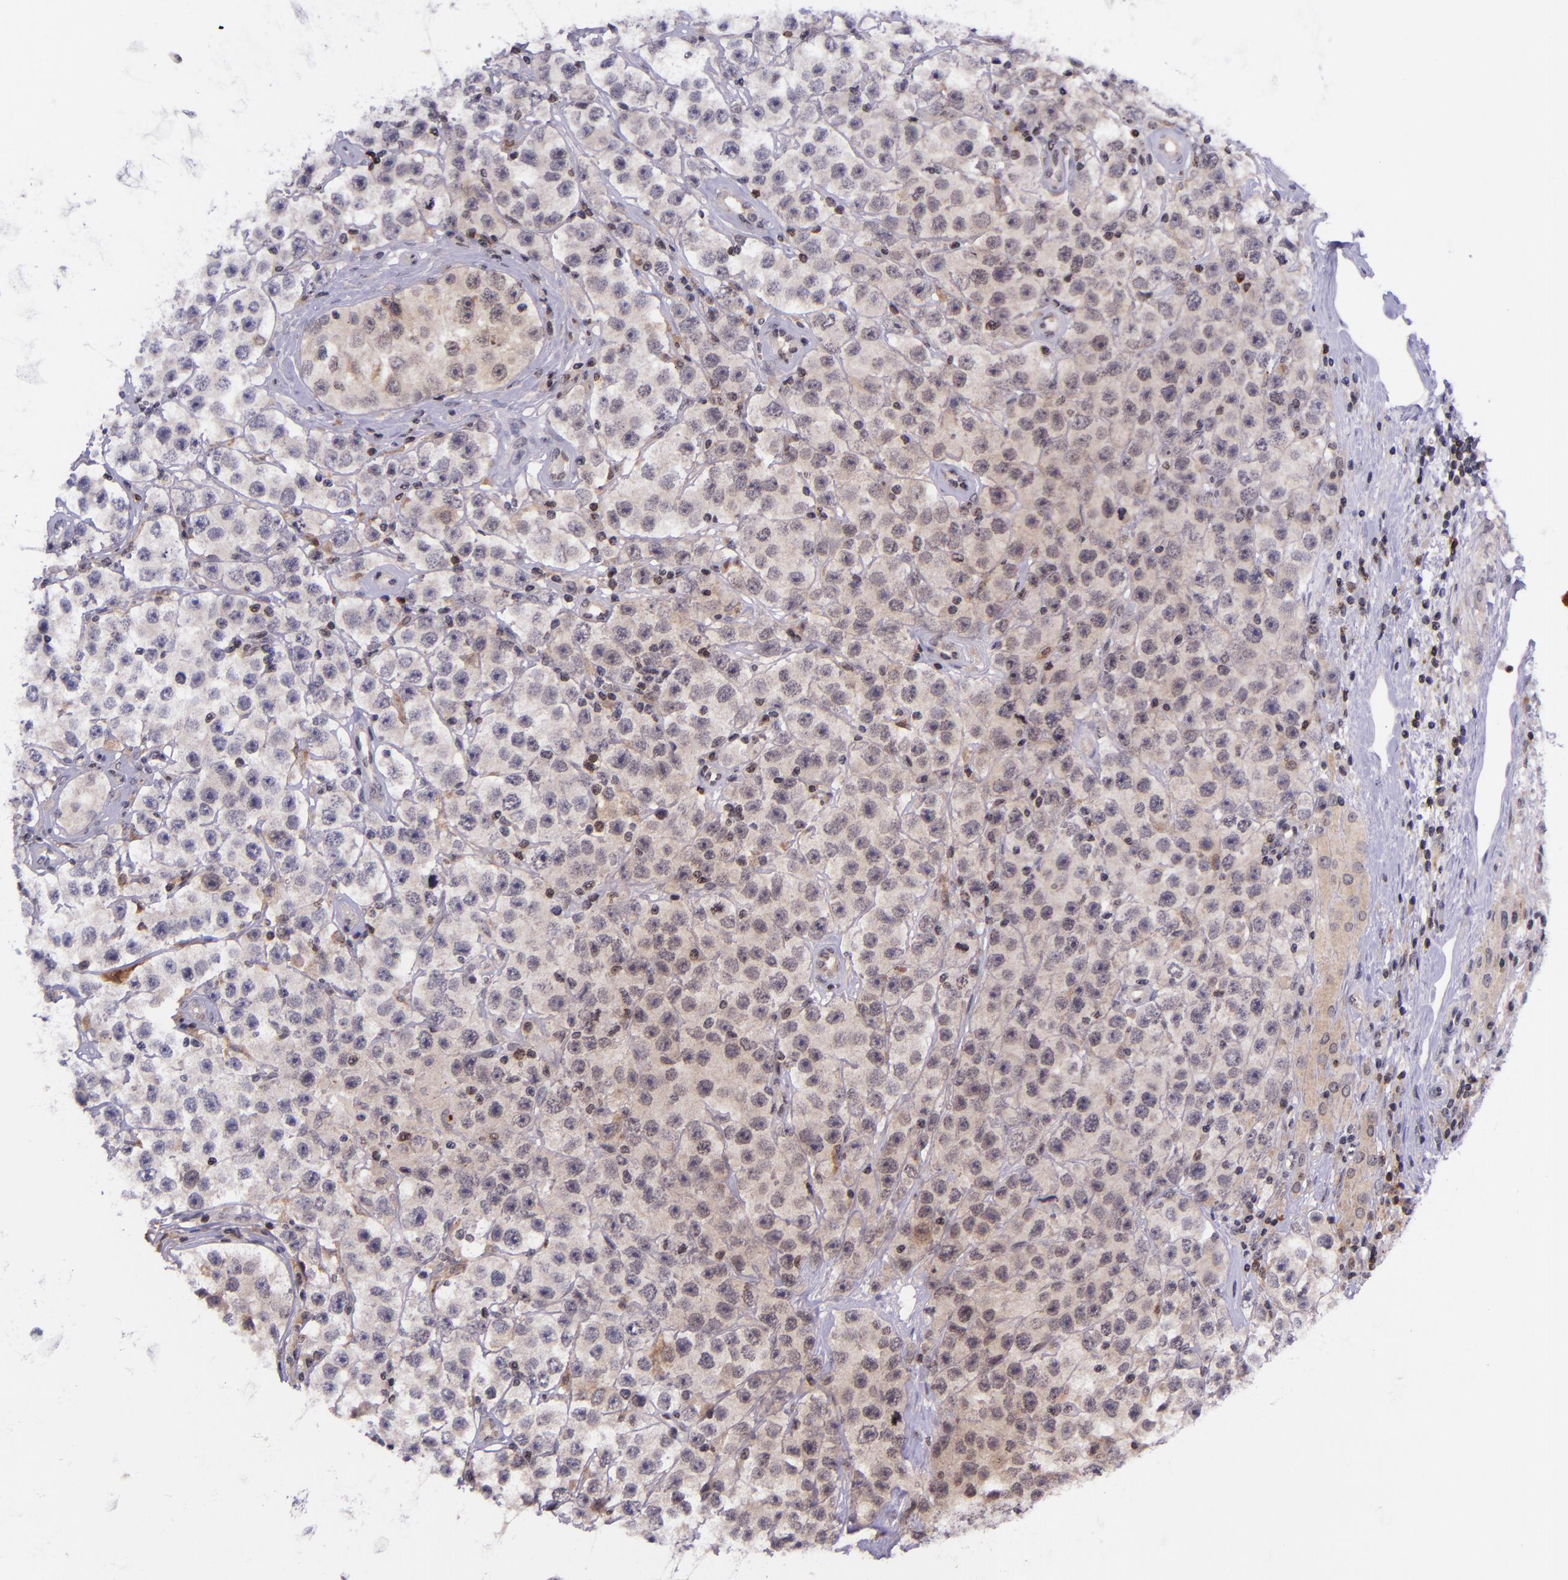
{"staining": {"intensity": "weak", "quantity": "25%-75%", "location": "cytoplasmic/membranous"}, "tissue": "testis cancer", "cell_type": "Tumor cells", "image_type": "cancer", "snomed": [{"axis": "morphology", "description": "Seminoma, NOS"}, {"axis": "topography", "description": "Testis"}], "caption": "An image of human seminoma (testis) stained for a protein displays weak cytoplasmic/membranous brown staining in tumor cells.", "gene": "SELL", "patient": {"sex": "male", "age": 52}}